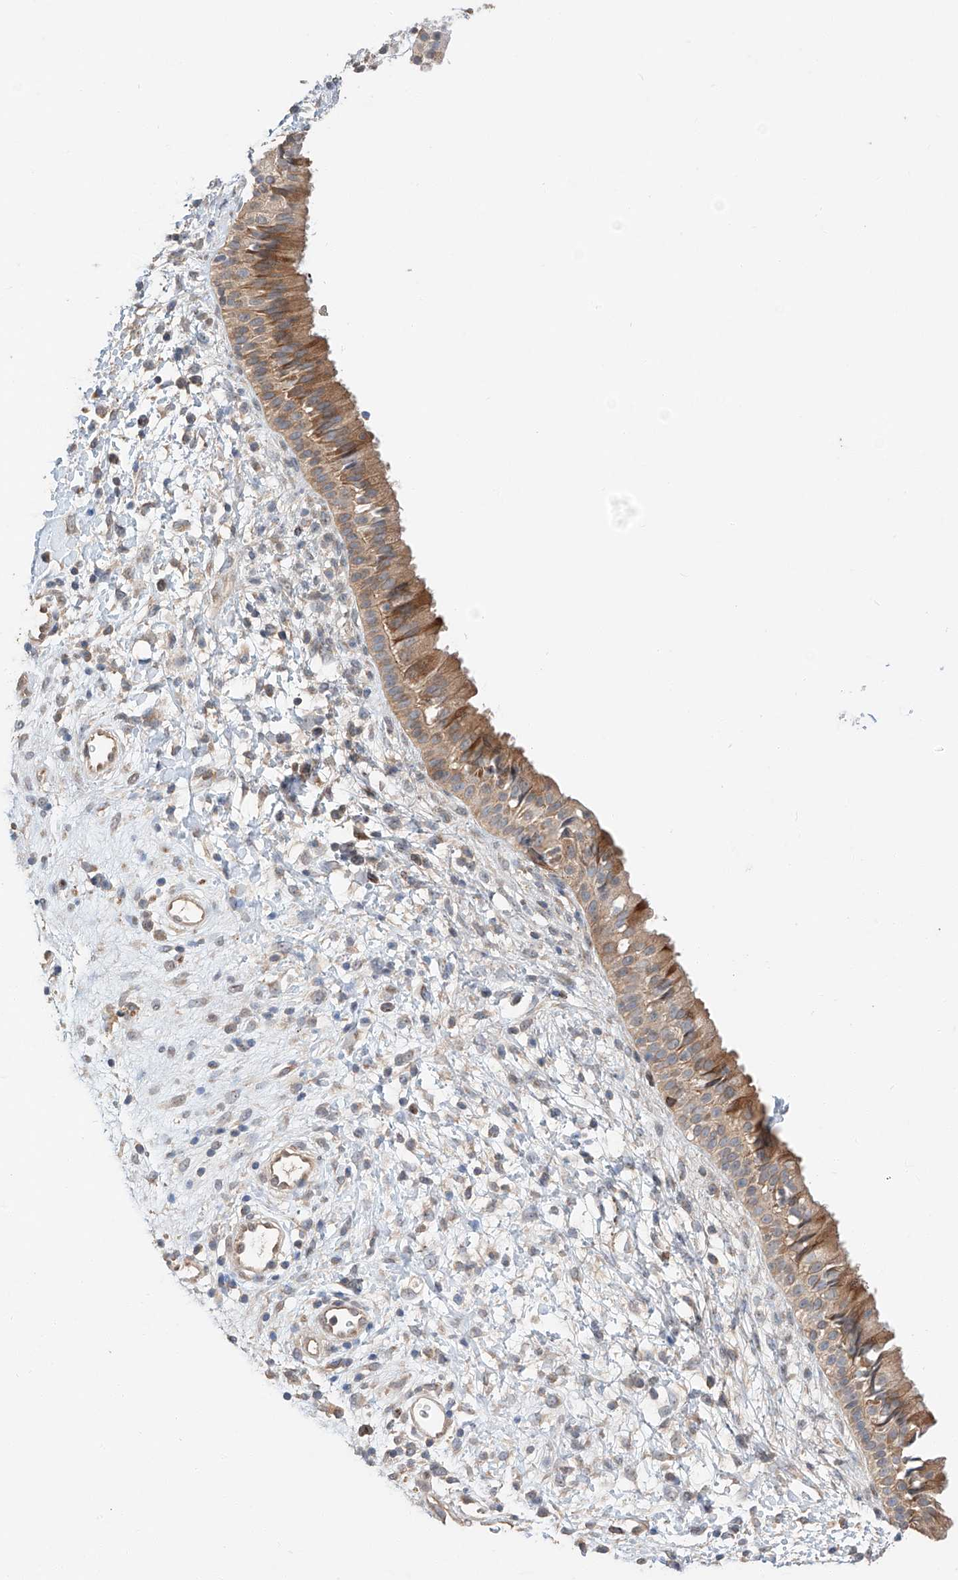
{"staining": {"intensity": "moderate", "quantity": ">75%", "location": "cytoplasmic/membranous"}, "tissue": "nasopharynx", "cell_type": "Respiratory epithelial cells", "image_type": "normal", "snomed": [{"axis": "morphology", "description": "Normal tissue, NOS"}, {"axis": "topography", "description": "Nasopharynx"}], "caption": "Immunohistochemistry histopathology image of benign nasopharynx: nasopharynx stained using IHC demonstrates medium levels of moderate protein expression localized specifically in the cytoplasmic/membranous of respiratory epithelial cells, appearing as a cytoplasmic/membranous brown color.", "gene": "XPNPEP1", "patient": {"sex": "male", "age": 22}}